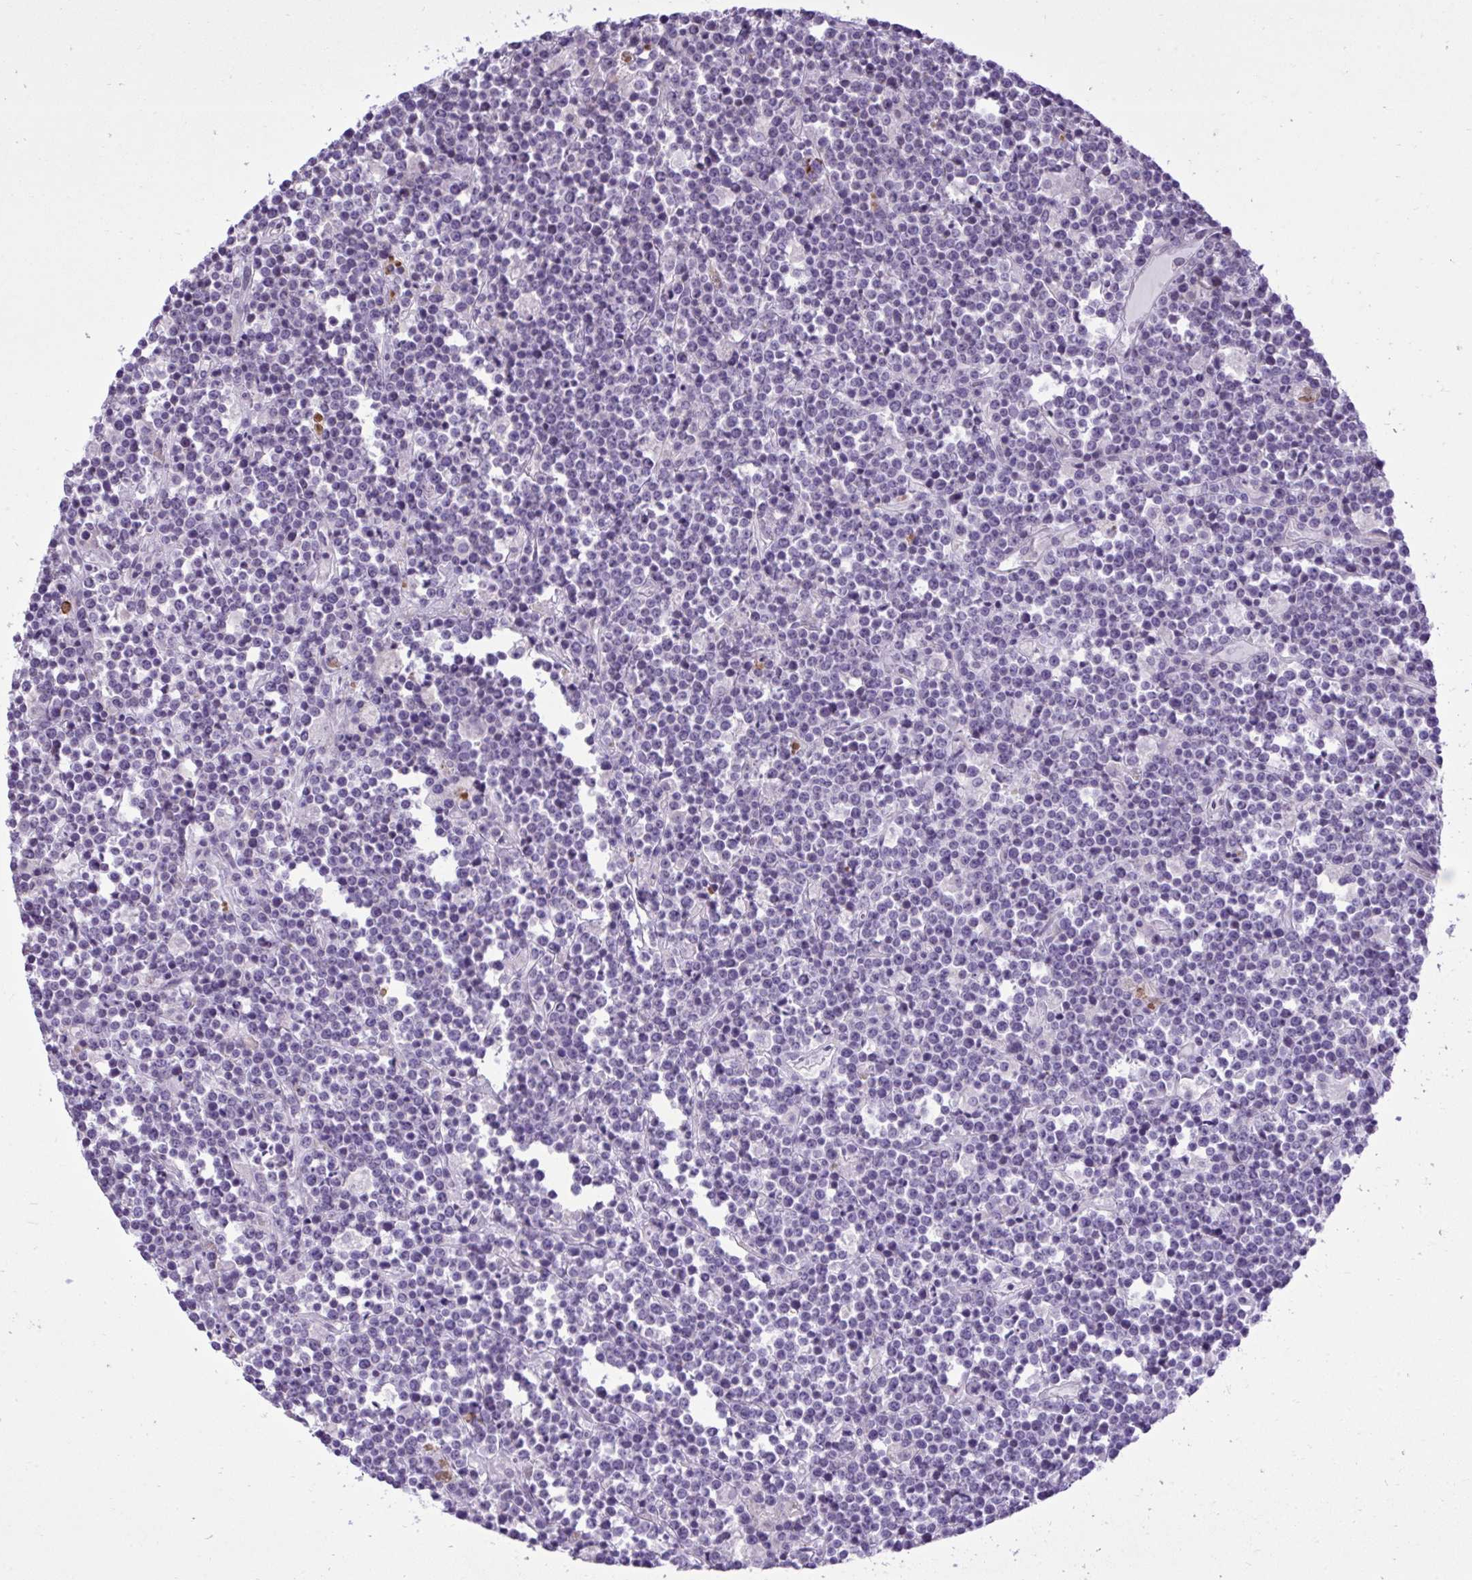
{"staining": {"intensity": "negative", "quantity": "none", "location": "none"}, "tissue": "lymphoma", "cell_type": "Tumor cells", "image_type": "cancer", "snomed": [{"axis": "morphology", "description": "Malignant lymphoma, non-Hodgkin's type, High grade"}, {"axis": "topography", "description": "Ovary"}], "caption": "The photomicrograph demonstrates no staining of tumor cells in high-grade malignant lymphoma, non-Hodgkin's type.", "gene": "SPAG1", "patient": {"sex": "female", "age": 56}}